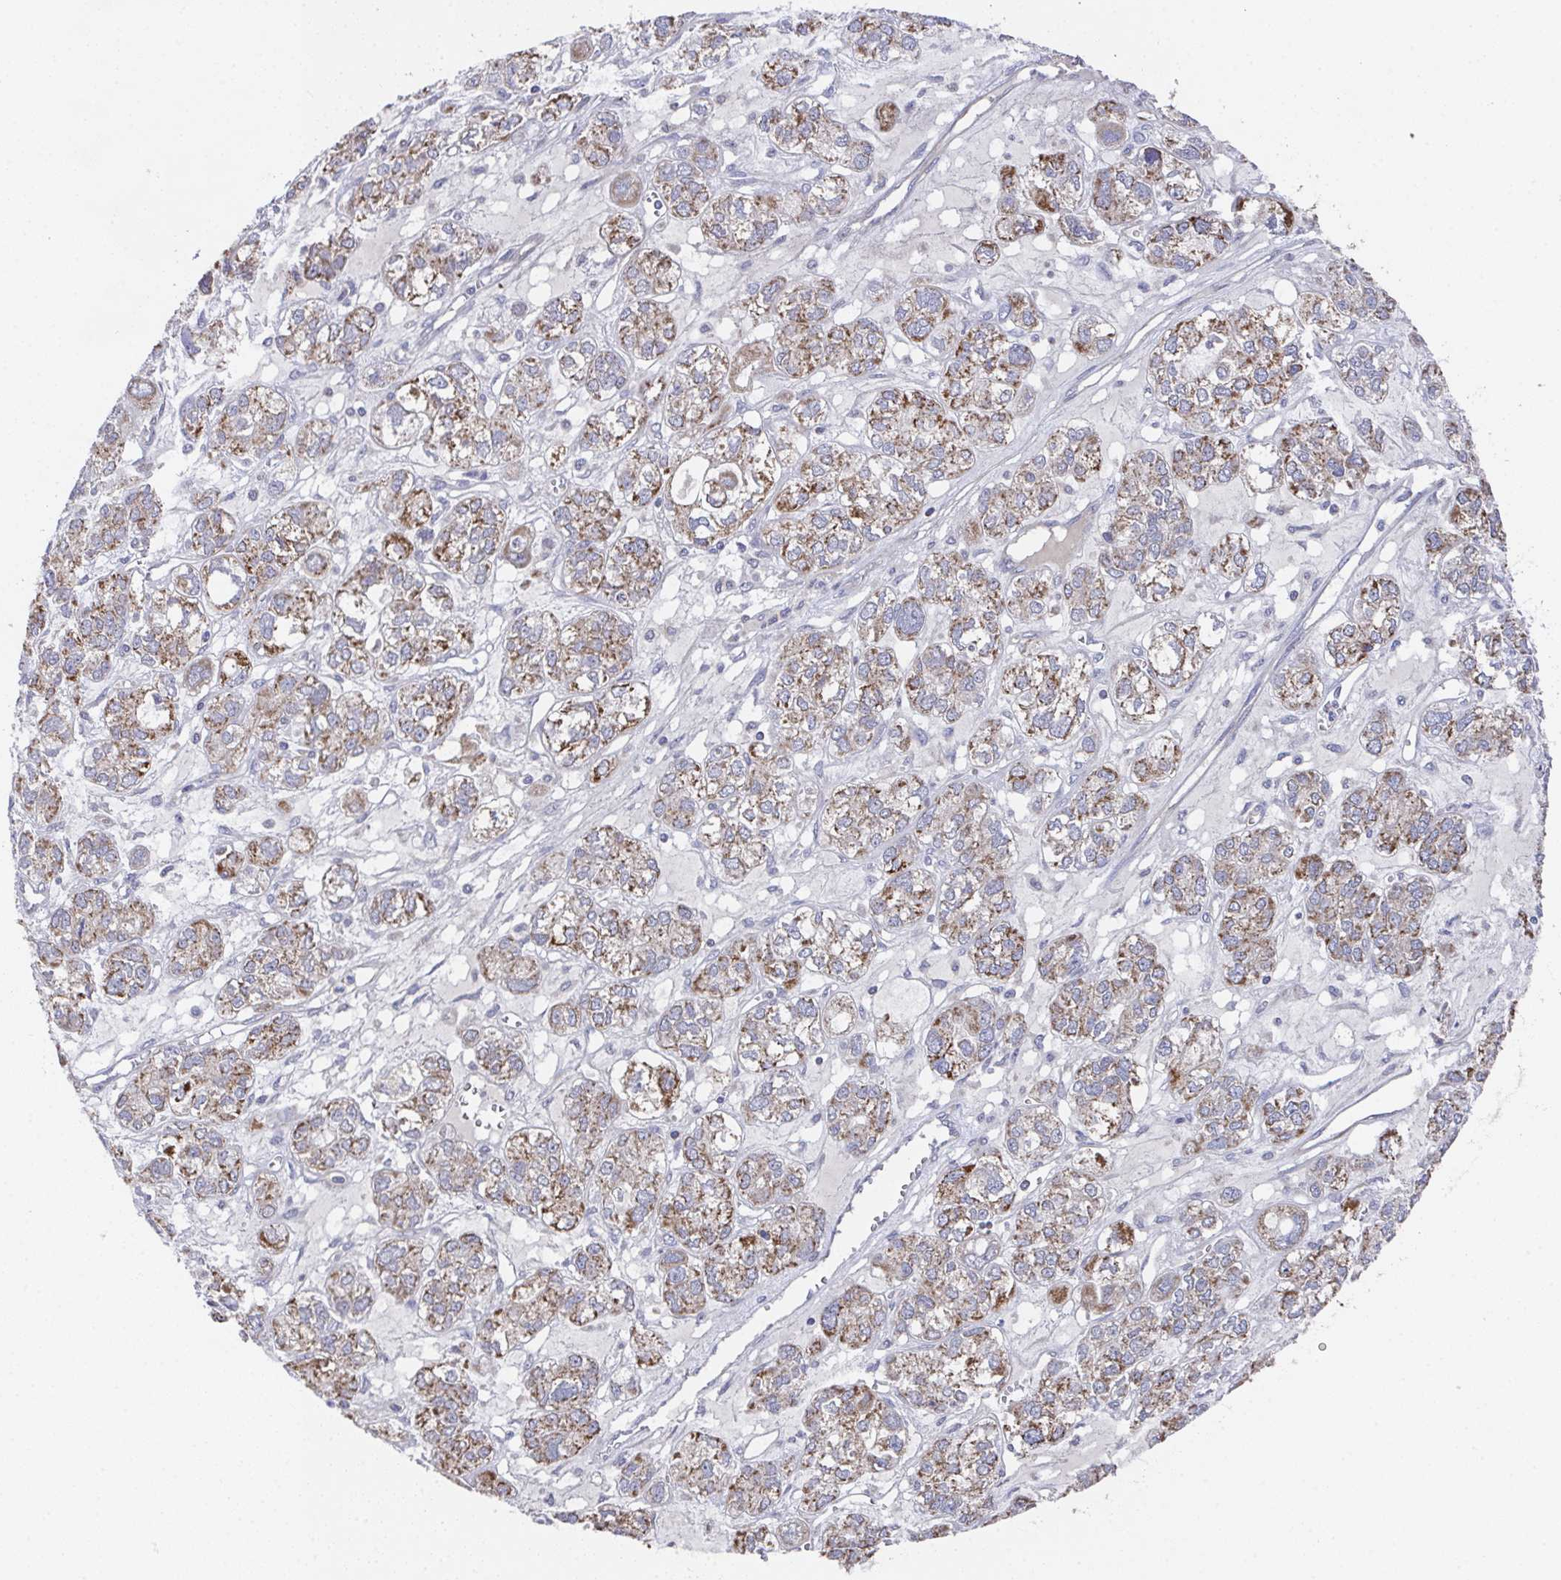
{"staining": {"intensity": "moderate", "quantity": "25%-75%", "location": "cytoplasmic/membranous"}, "tissue": "ovarian cancer", "cell_type": "Tumor cells", "image_type": "cancer", "snomed": [{"axis": "morphology", "description": "Carcinoma, endometroid"}, {"axis": "topography", "description": "Ovary"}], "caption": "Protein staining exhibits moderate cytoplasmic/membranous positivity in about 25%-75% of tumor cells in ovarian endometroid carcinoma.", "gene": "MT-ND3", "patient": {"sex": "female", "age": 64}}